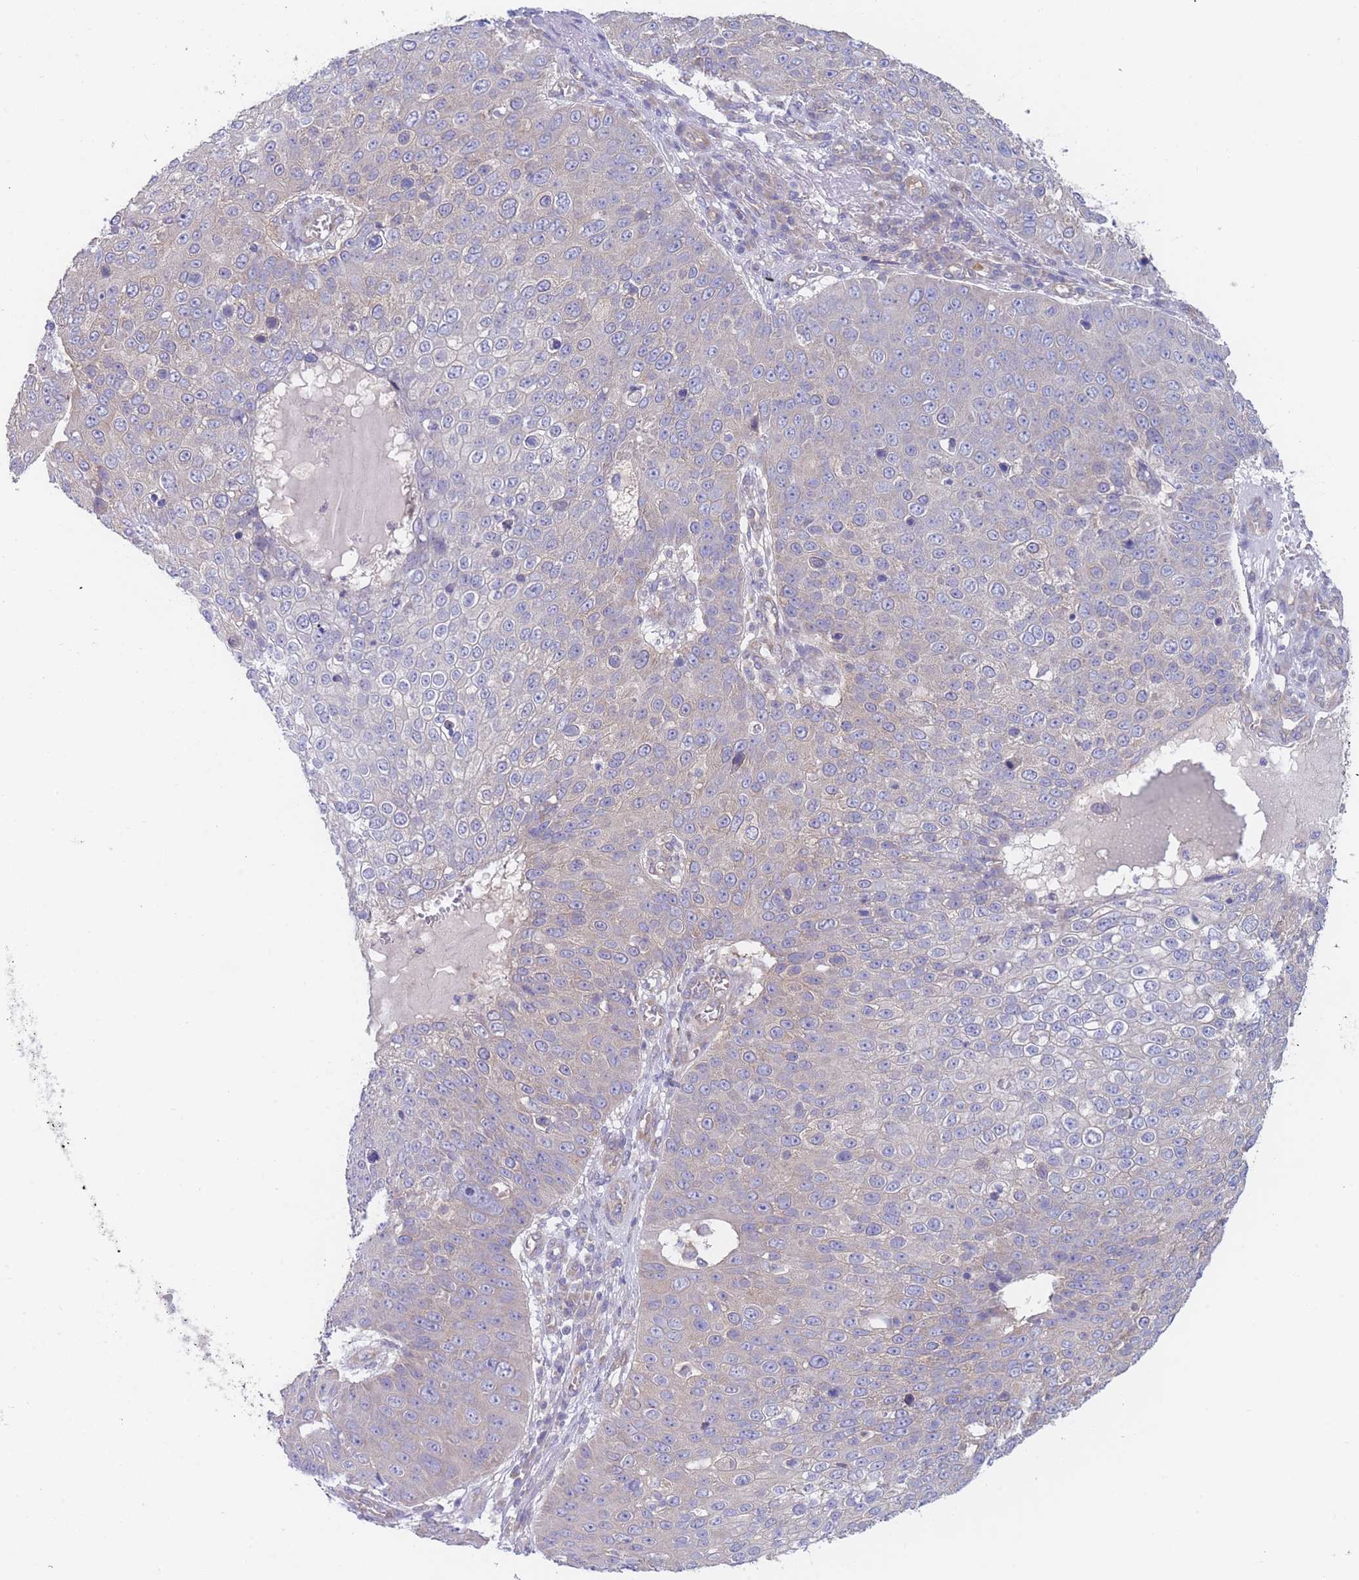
{"staining": {"intensity": "negative", "quantity": "none", "location": "none"}, "tissue": "skin cancer", "cell_type": "Tumor cells", "image_type": "cancer", "snomed": [{"axis": "morphology", "description": "Squamous cell carcinoma, NOS"}, {"axis": "topography", "description": "Skin"}], "caption": "This is a image of immunohistochemistry staining of skin cancer (squamous cell carcinoma), which shows no expression in tumor cells.", "gene": "ZNF281", "patient": {"sex": "male", "age": 71}}